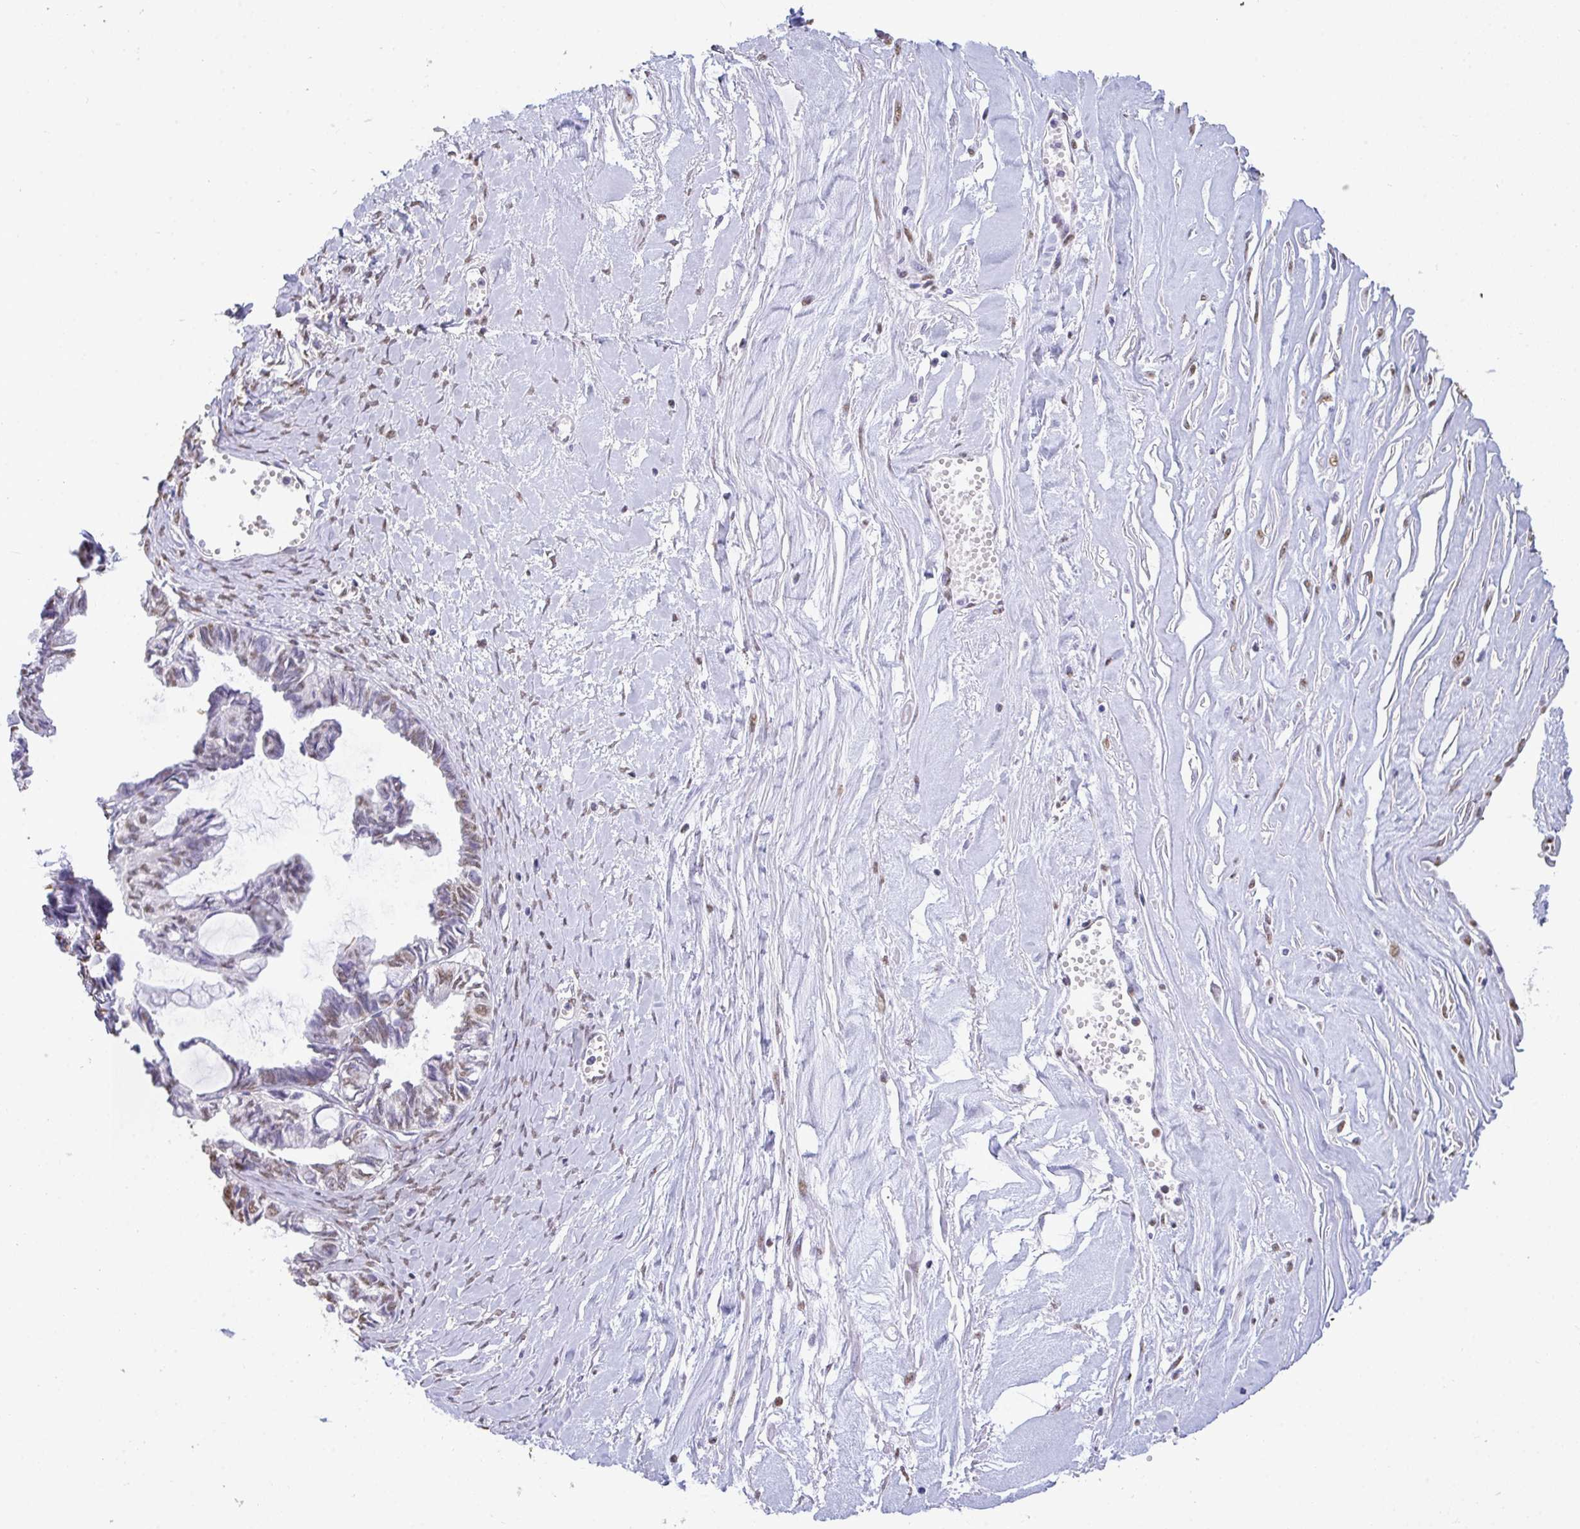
{"staining": {"intensity": "weak", "quantity": "<25%", "location": "nuclear"}, "tissue": "ovarian cancer", "cell_type": "Tumor cells", "image_type": "cancer", "snomed": [{"axis": "morphology", "description": "Cystadenocarcinoma, mucinous, NOS"}, {"axis": "topography", "description": "Ovary"}], "caption": "IHC histopathology image of human ovarian cancer (mucinous cystadenocarcinoma) stained for a protein (brown), which reveals no positivity in tumor cells.", "gene": "SEMA6B", "patient": {"sex": "female", "age": 61}}